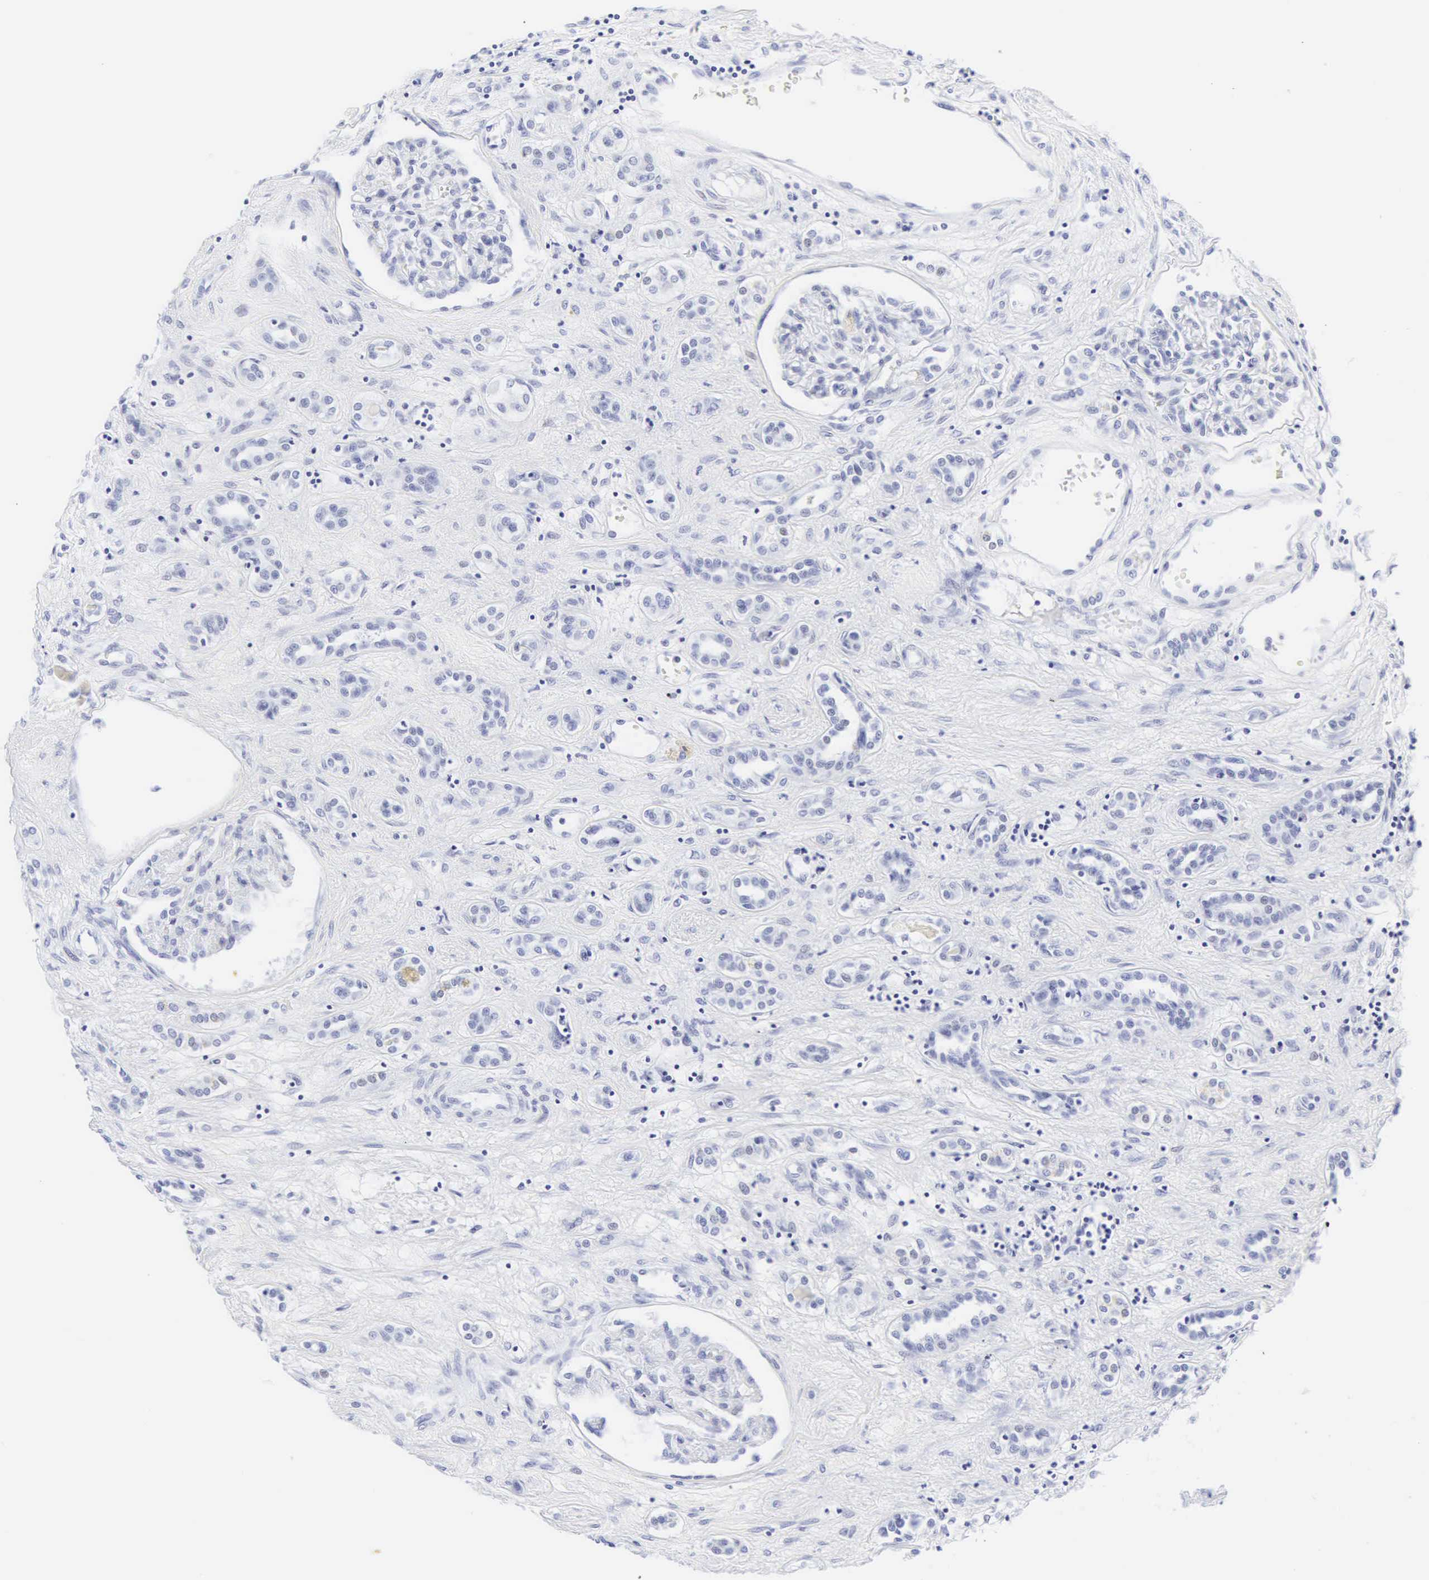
{"staining": {"intensity": "negative", "quantity": "none", "location": "none"}, "tissue": "renal cancer", "cell_type": "Tumor cells", "image_type": "cancer", "snomed": [{"axis": "morphology", "description": "Adenocarcinoma, NOS"}, {"axis": "topography", "description": "Kidney"}], "caption": "An immunohistochemistry (IHC) photomicrograph of renal adenocarcinoma is shown. There is no staining in tumor cells of renal adenocarcinoma.", "gene": "CGB3", "patient": {"sex": "male", "age": 57}}